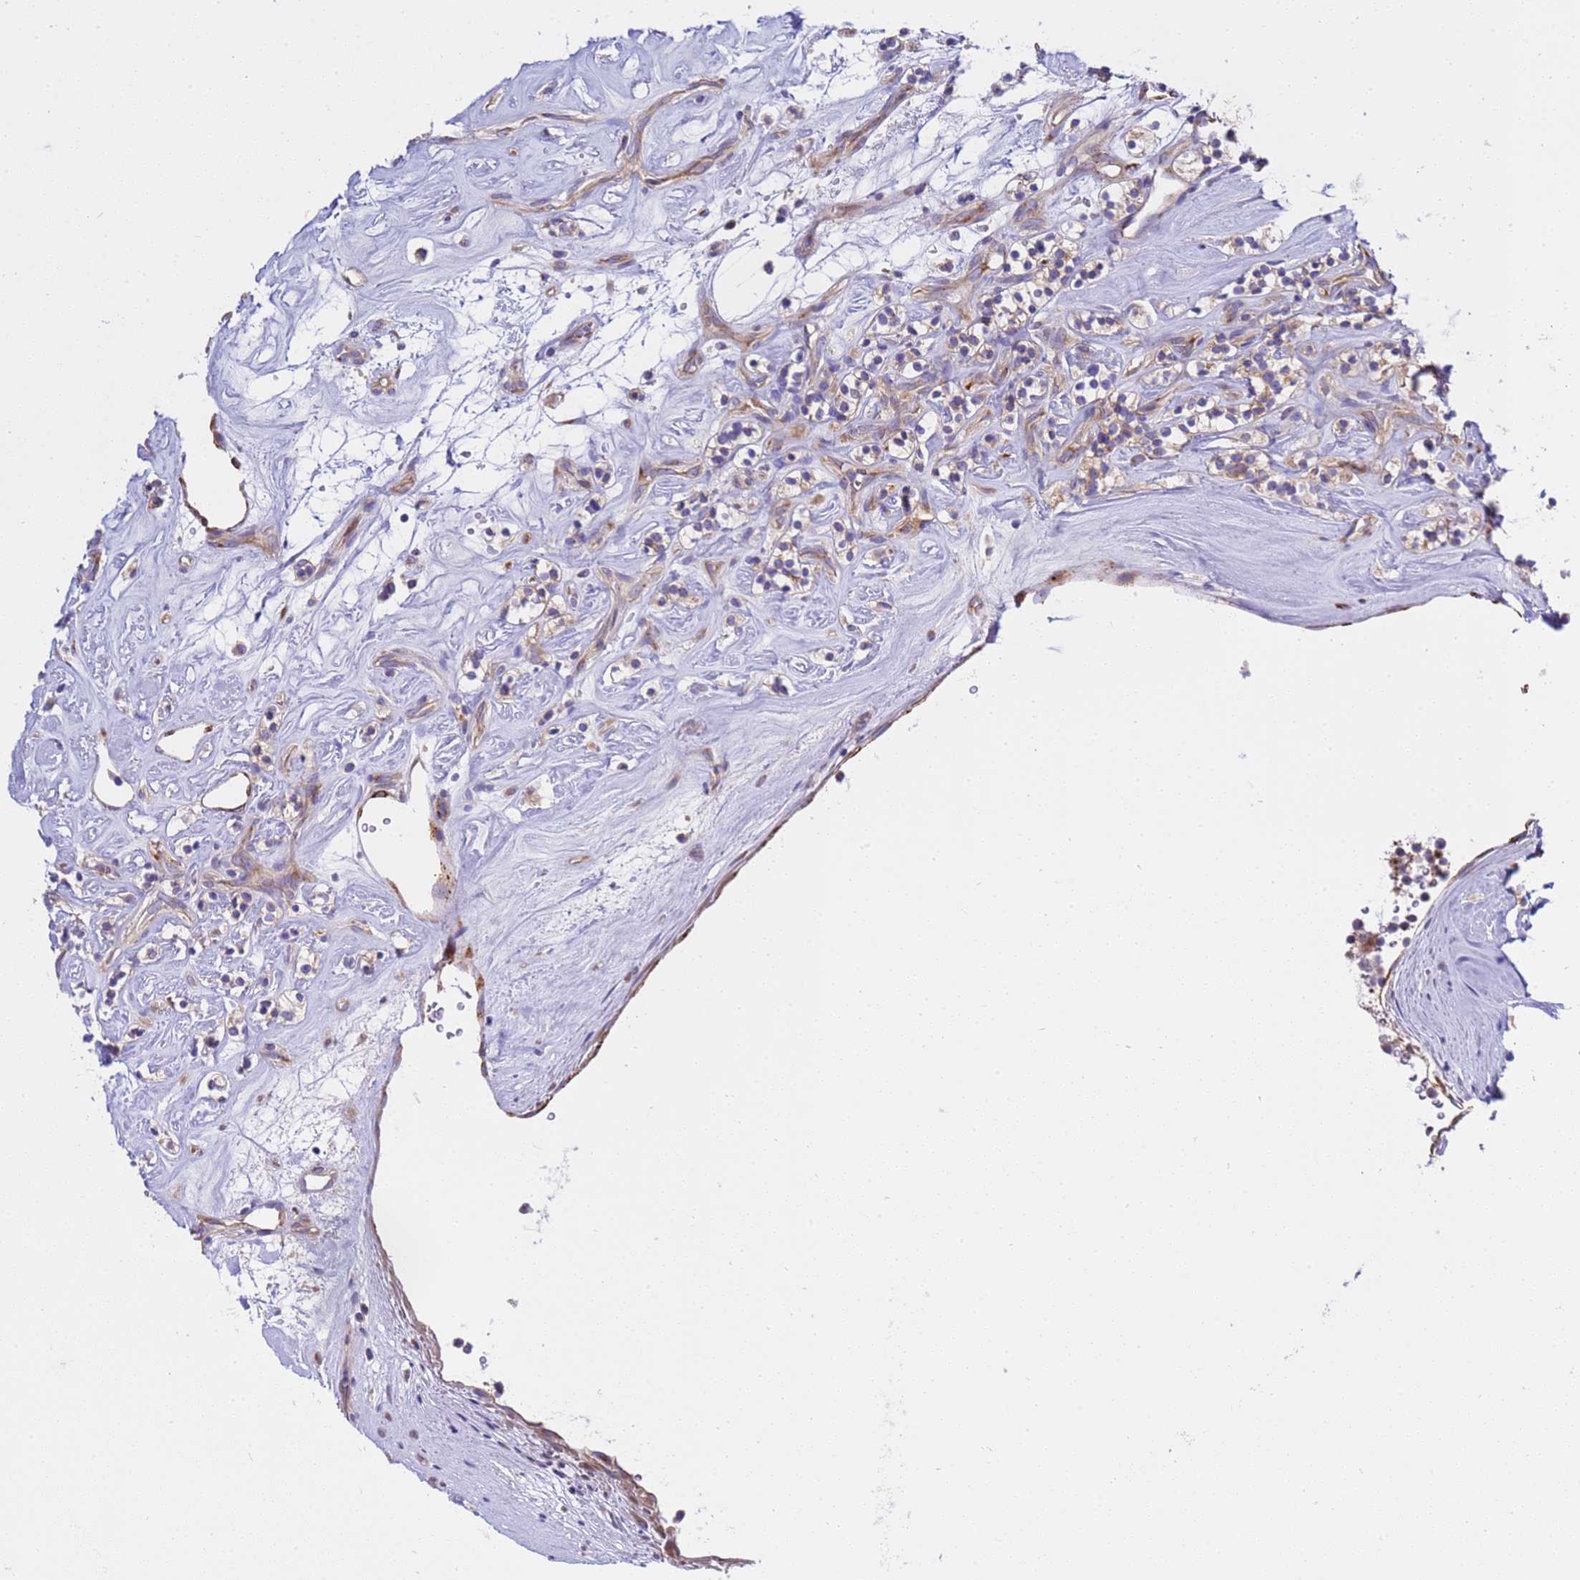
{"staining": {"intensity": "weak", "quantity": ">75%", "location": "cytoplasmic/membranous"}, "tissue": "renal cancer", "cell_type": "Tumor cells", "image_type": "cancer", "snomed": [{"axis": "morphology", "description": "Adenocarcinoma, NOS"}, {"axis": "topography", "description": "Kidney"}], "caption": "Renal cancer tissue reveals weak cytoplasmic/membranous expression in approximately >75% of tumor cells, visualized by immunohistochemistry.", "gene": "ANAPC1", "patient": {"sex": "male", "age": 77}}